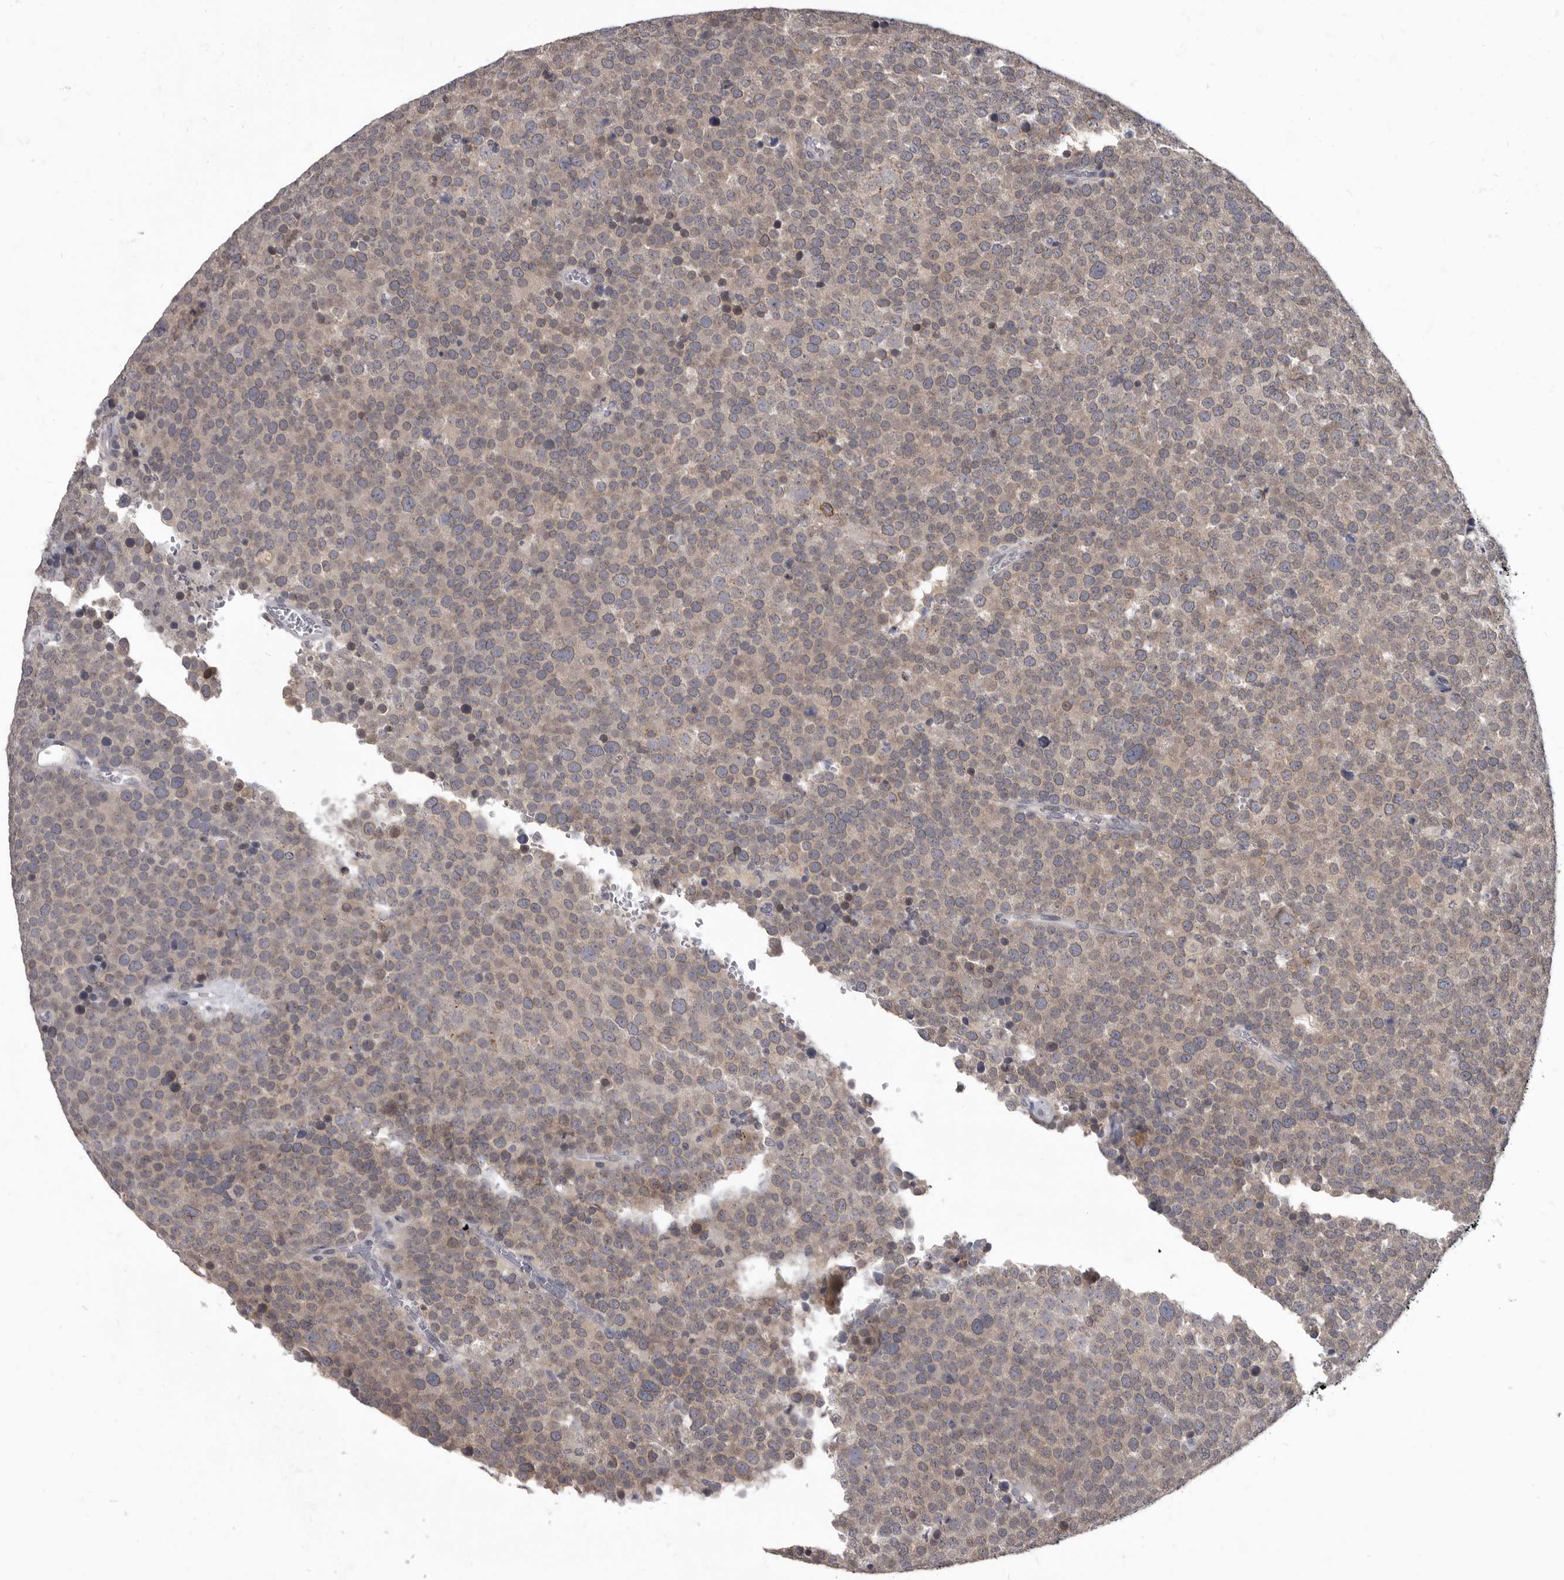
{"staining": {"intensity": "weak", "quantity": "25%-75%", "location": "cytoplasmic/membranous"}, "tissue": "testis cancer", "cell_type": "Tumor cells", "image_type": "cancer", "snomed": [{"axis": "morphology", "description": "Seminoma, NOS"}, {"axis": "topography", "description": "Testis"}], "caption": "This image demonstrates immunohistochemistry staining of testis cancer (seminoma), with low weak cytoplasmic/membranous expression in approximately 25%-75% of tumor cells.", "gene": "SULT1E1", "patient": {"sex": "male", "age": 71}}